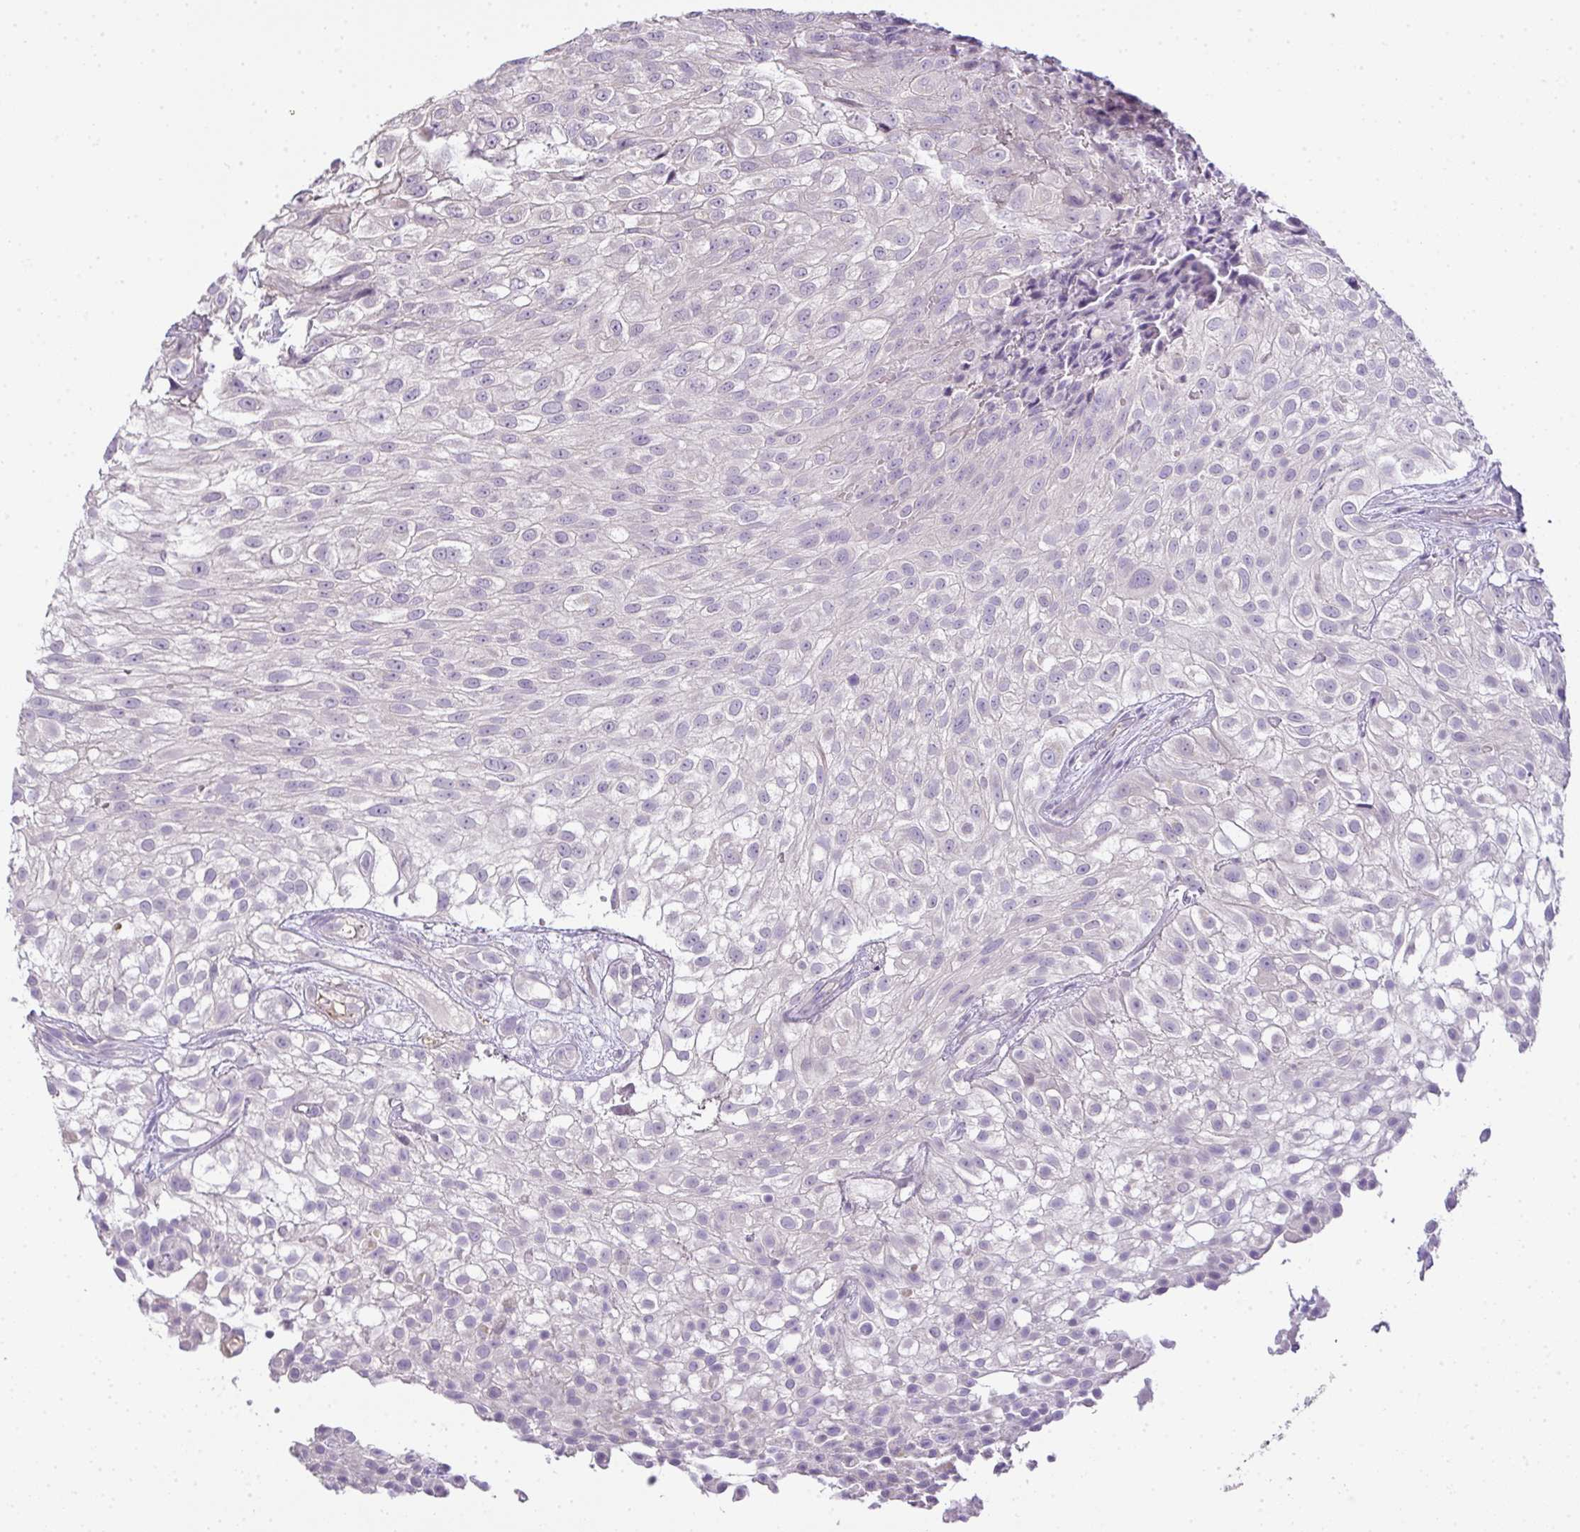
{"staining": {"intensity": "negative", "quantity": "none", "location": "none"}, "tissue": "urothelial cancer", "cell_type": "Tumor cells", "image_type": "cancer", "snomed": [{"axis": "morphology", "description": "Urothelial carcinoma, High grade"}, {"axis": "topography", "description": "Urinary bladder"}], "caption": "Tumor cells show no significant expression in high-grade urothelial carcinoma. (DAB IHC with hematoxylin counter stain).", "gene": "CMPK1", "patient": {"sex": "male", "age": 56}}